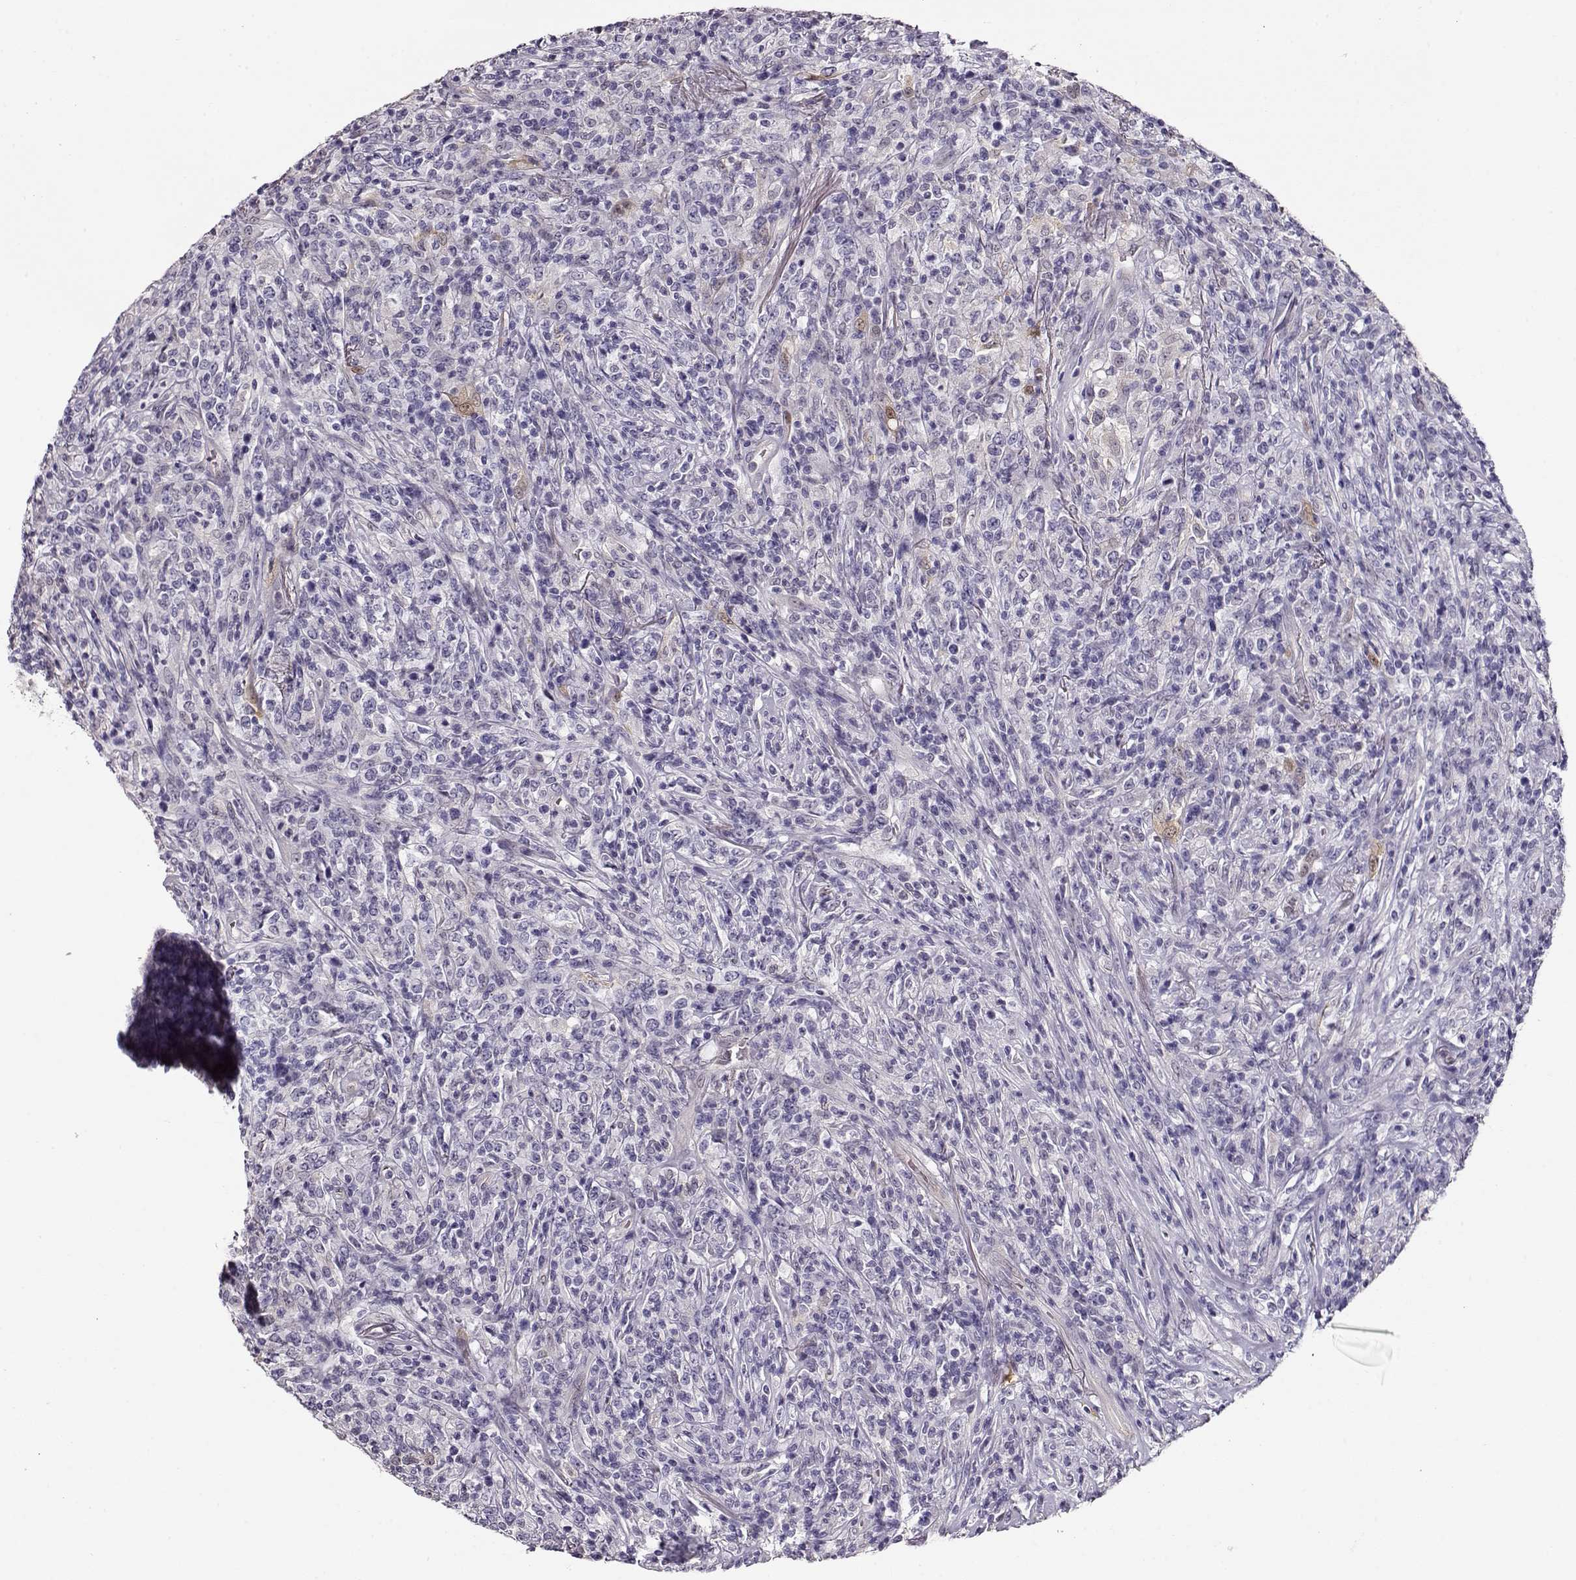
{"staining": {"intensity": "negative", "quantity": "none", "location": "none"}, "tissue": "lymphoma", "cell_type": "Tumor cells", "image_type": "cancer", "snomed": [{"axis": "morphology", "description": "Malignant lymphoma, non-Hodgkin's type, High grade"}, {"axis": "topography", "description": "Lung"}], "caption": "The immunohistochemistry image has no significant positivity in tumor cells of high-grade malignant lymphoma, non-Hodgkin's type tissue.", "gene": "CCR8", "patient": {"sex": "male", "age": 79}}